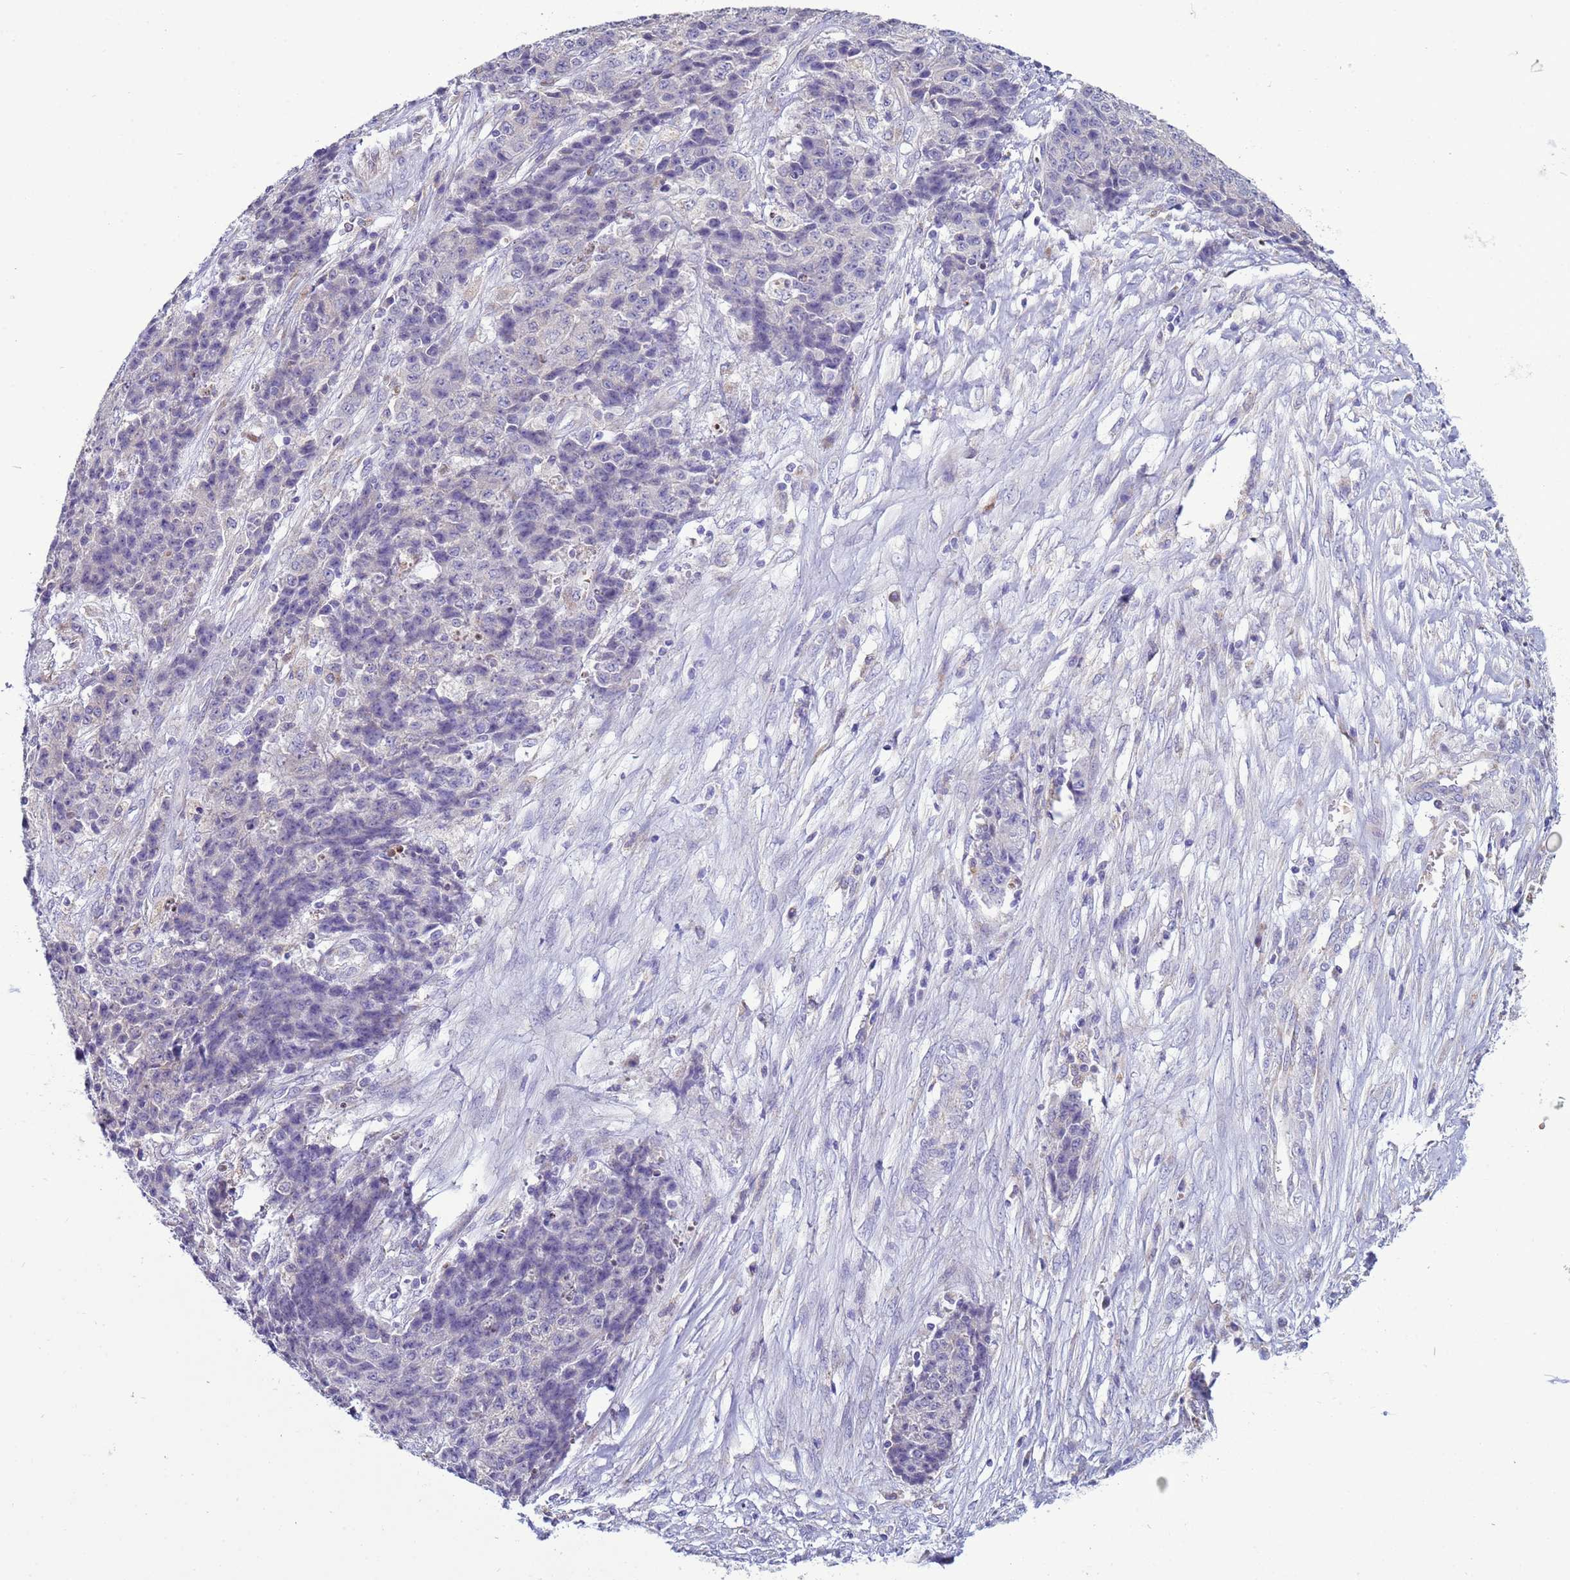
{"staining": {"intensity": "negative", "quantity": "none", "location": "none"}, "tissue": "ovarian cancer", "cell_type": "Tumor cells", "image_type": "cancer", "snomed": [{"axis": "morphology", "description": "Carcinoma, endometroid"}, {"axis": "topography", "description": "Ovary"}], "caption": "High power microscopy photomicrograph of an IHC micrograph of ovarian endometroid carcinoma, revealing no significant positivity in tumor cells. Nuclei are stained in blue.", "gene": "ABHD17B", "patient": {"sex": "female", "age": 42}}